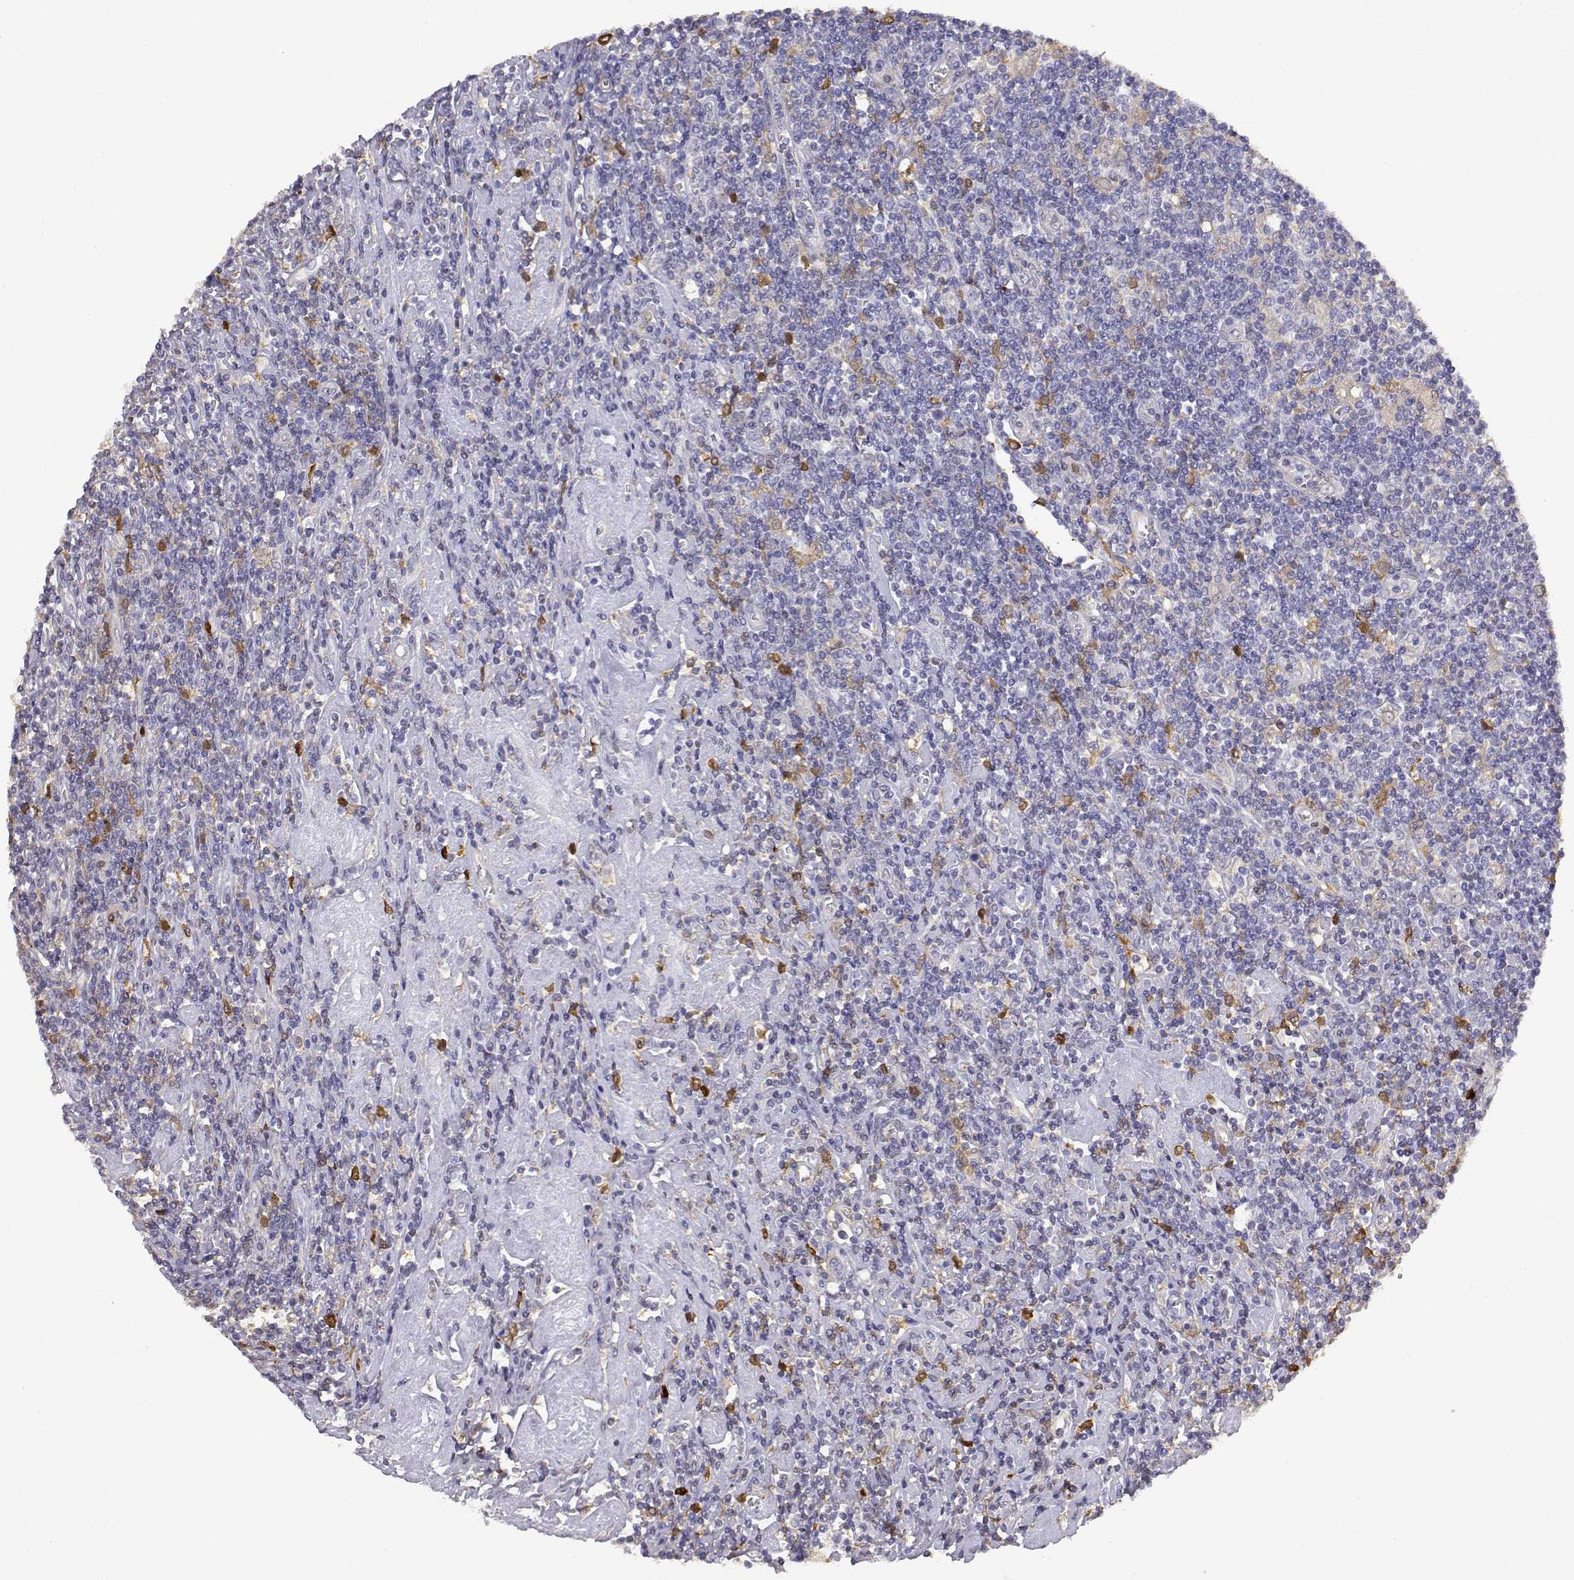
{"staining": {"intensity": "negative", "quantity": "none", "location": "none"}, "tissue": "lymphoma", "cell_type": "Tumor cells", "image_type": "cancer", "snomed": [{"axis": "morphology", "description": "Hodgkin's disease, NOS"}, {"axis": "topography", "description": "Lymph node"}], "caption": "The photomicrograph reveals no significant expression in tumor cells of Hodgkin's disease.", "gene": "ADA", "patient": {"sex": "male", "age": 40}}